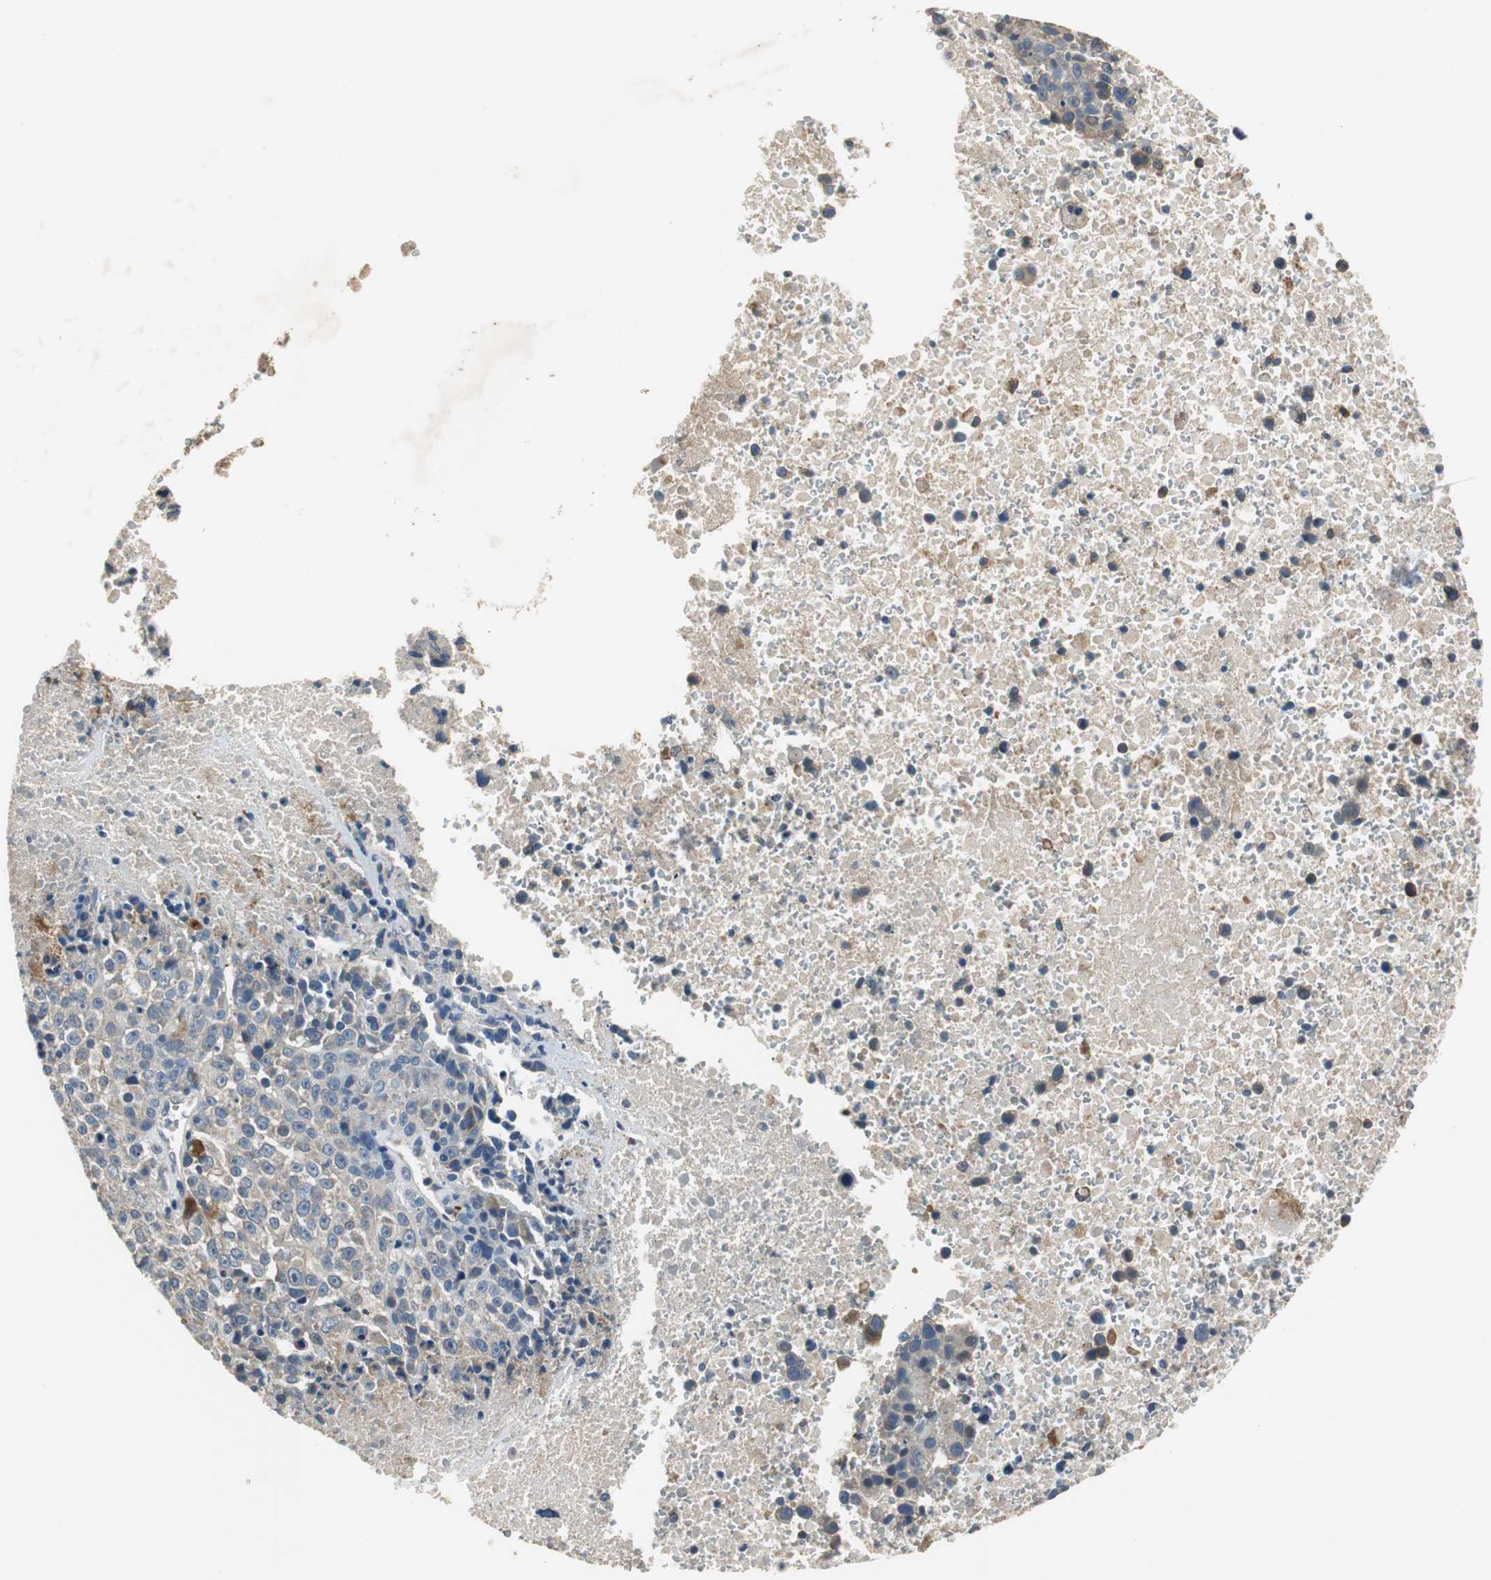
{"staining": {"intensity": "weak", "quantity": "<25%", "location": "cytoplasmic/membranous"}, "tissue": "melanoma", "cell_type": "Tumor cells", "image_type": "cancer", "snomed": [{"axis": "morphology", "description": "Malignant melanoma, Metastatic site"}, {"axis": "topography", "description": "Cerebral cortex"}], "caption": "High power microscopy image of an immunohistochemistry histopathology image of malignant melanoma (metastatic site), revealing no significant staining in tumor cells. (DAB IHC visualized using brightfield microscopy, high magnification).", "gene": "MTIF2", "patient": {"sex": "female", "age": 52}}